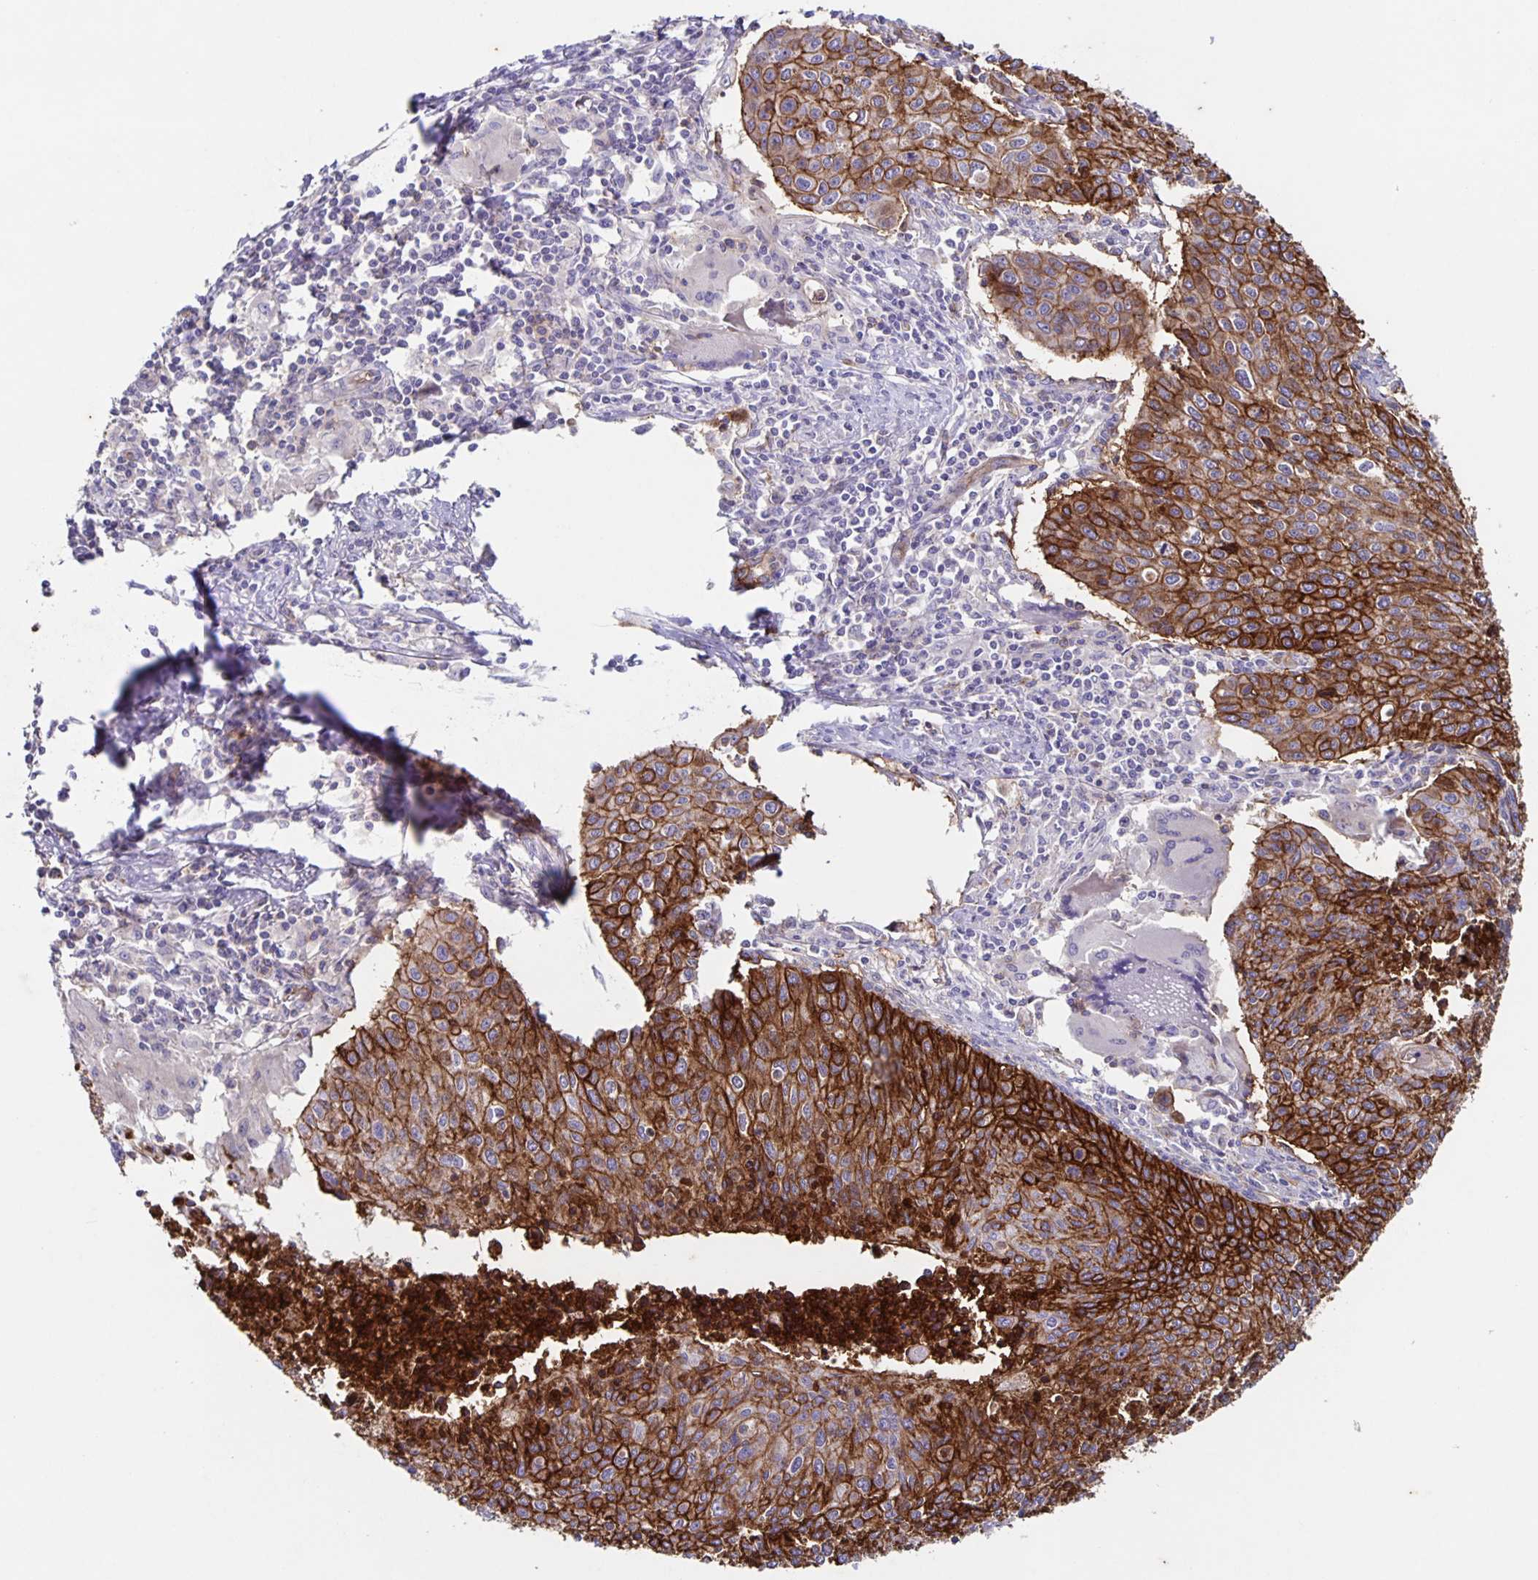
{"staining": {"intensity": "strong", "quantity": ">75%", "location": "cytoplasmic/membranous"}, "tissue": "cervical cancer", "cell_type": "Tumor cells", "image_type": "cancer", "snomed": [{"axis": "morphology", "description": "Squamous cell carcinoma, NOS"}, {"axis": "topography", "description": "Cervix"}], "caption": "DAB (3,3'-diaminobenzidine) immunohistochemical staining of cervical squamous cell carcinoma reveals strong cytoplasmic/membranous protein staining in about >75% of tumor cells.", "gene": "ITGA2", "patient": {"sex": "female", "age": 38}}